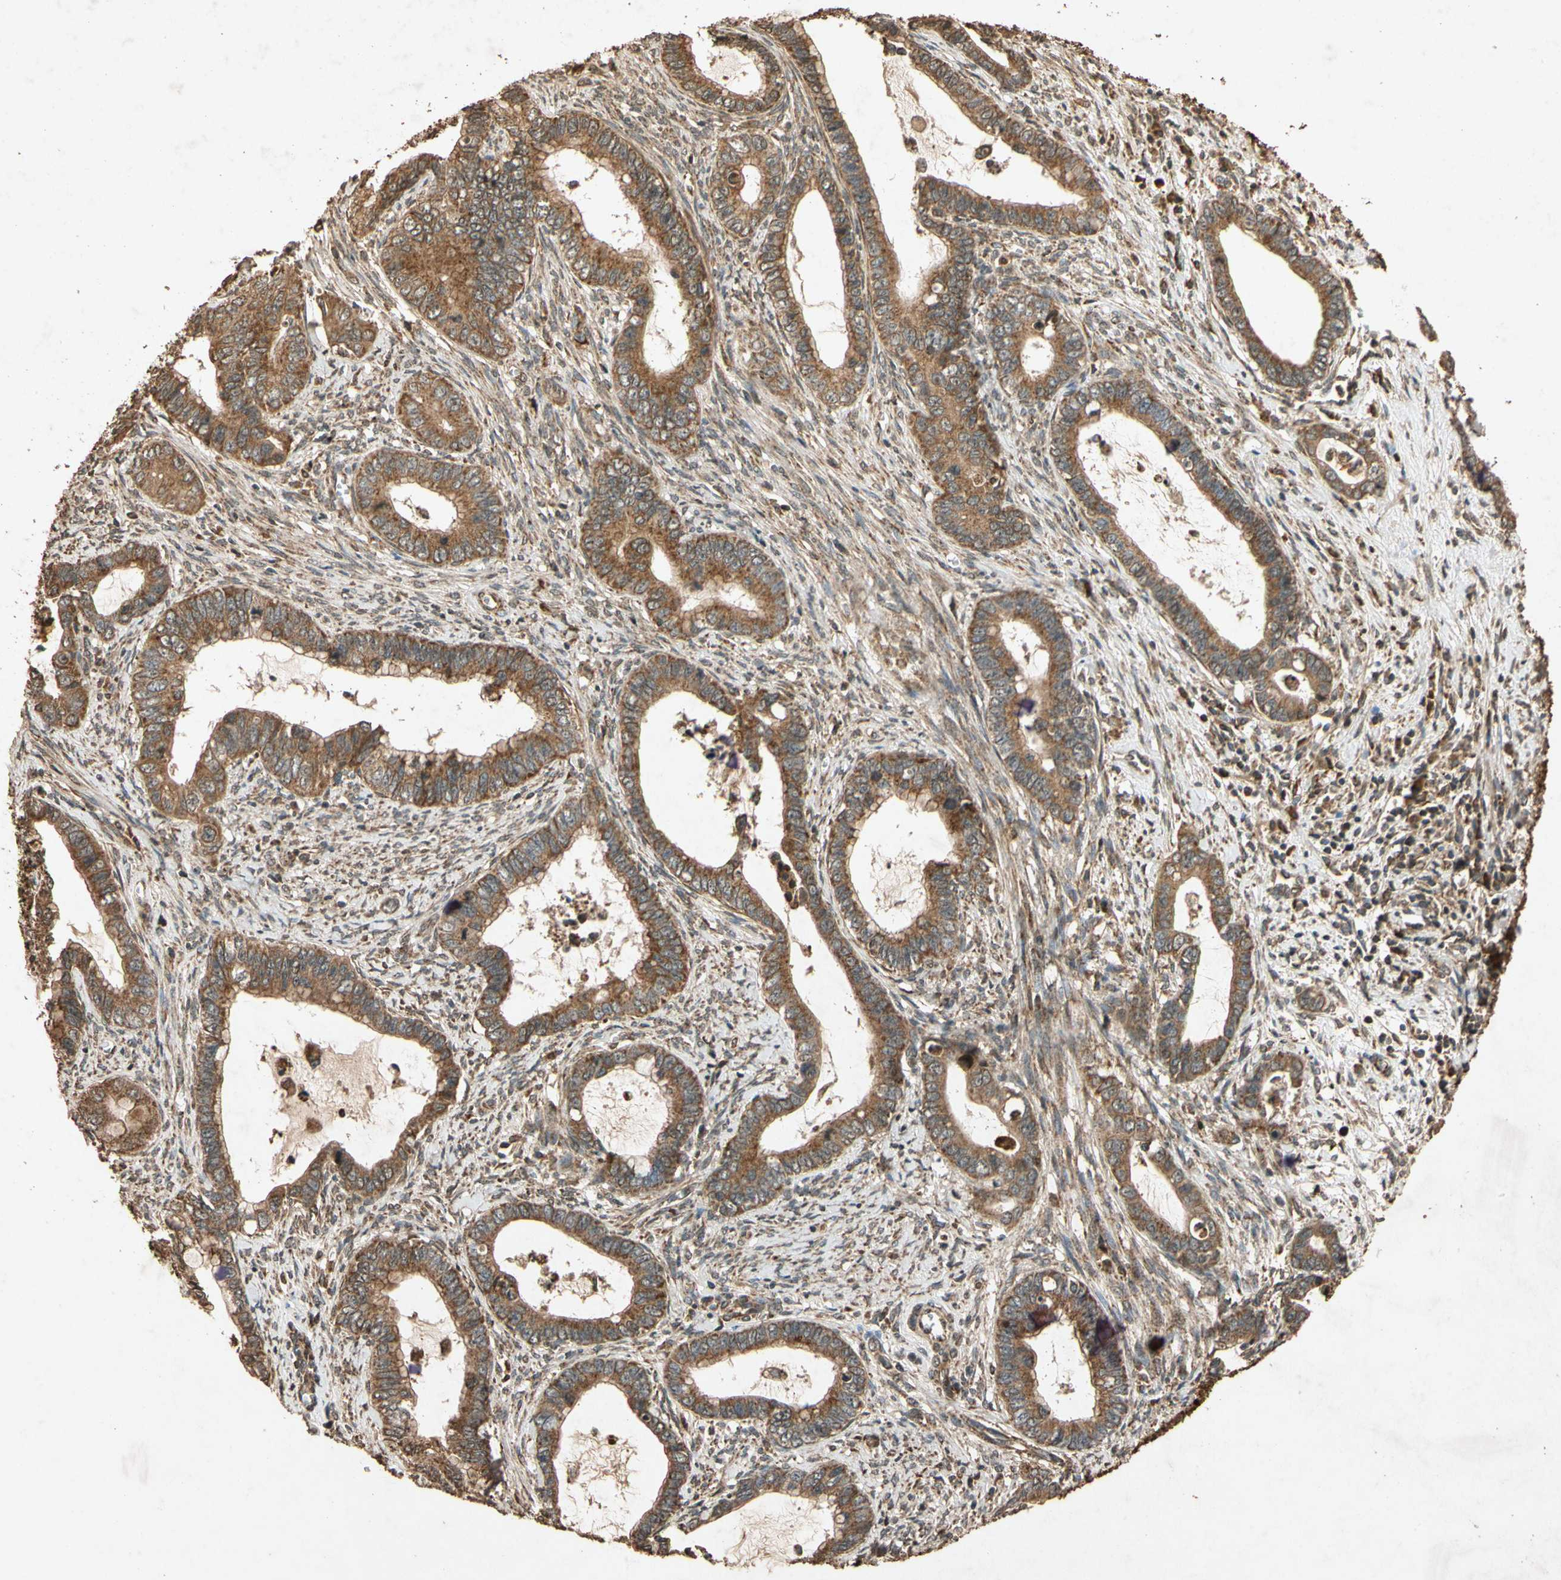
{"staining": {"intensity": "moderate", "quantity": ">75%", "location": "cytoplasmic/membranous"}, "tissue": "cervical cancer", "cell_type": "Tumor cells", "image_type": "cancer", "snomed": [{"axis": "morphology", "description": "Adenocarcinoma, NOS"}, {"axis": "topography", "description": "Cervix"}], "caption": "Immunohistochemistry (DAB) staining of human cervical adenocarcinoma shows moderate cytoplasmic/membranous protein positivity in about >75% of tumor cells. (Brightfield microscopy of DAB IHC at high magnification).", "gene": "TXN2", "patient": {"sex": "female", "age": 44}}